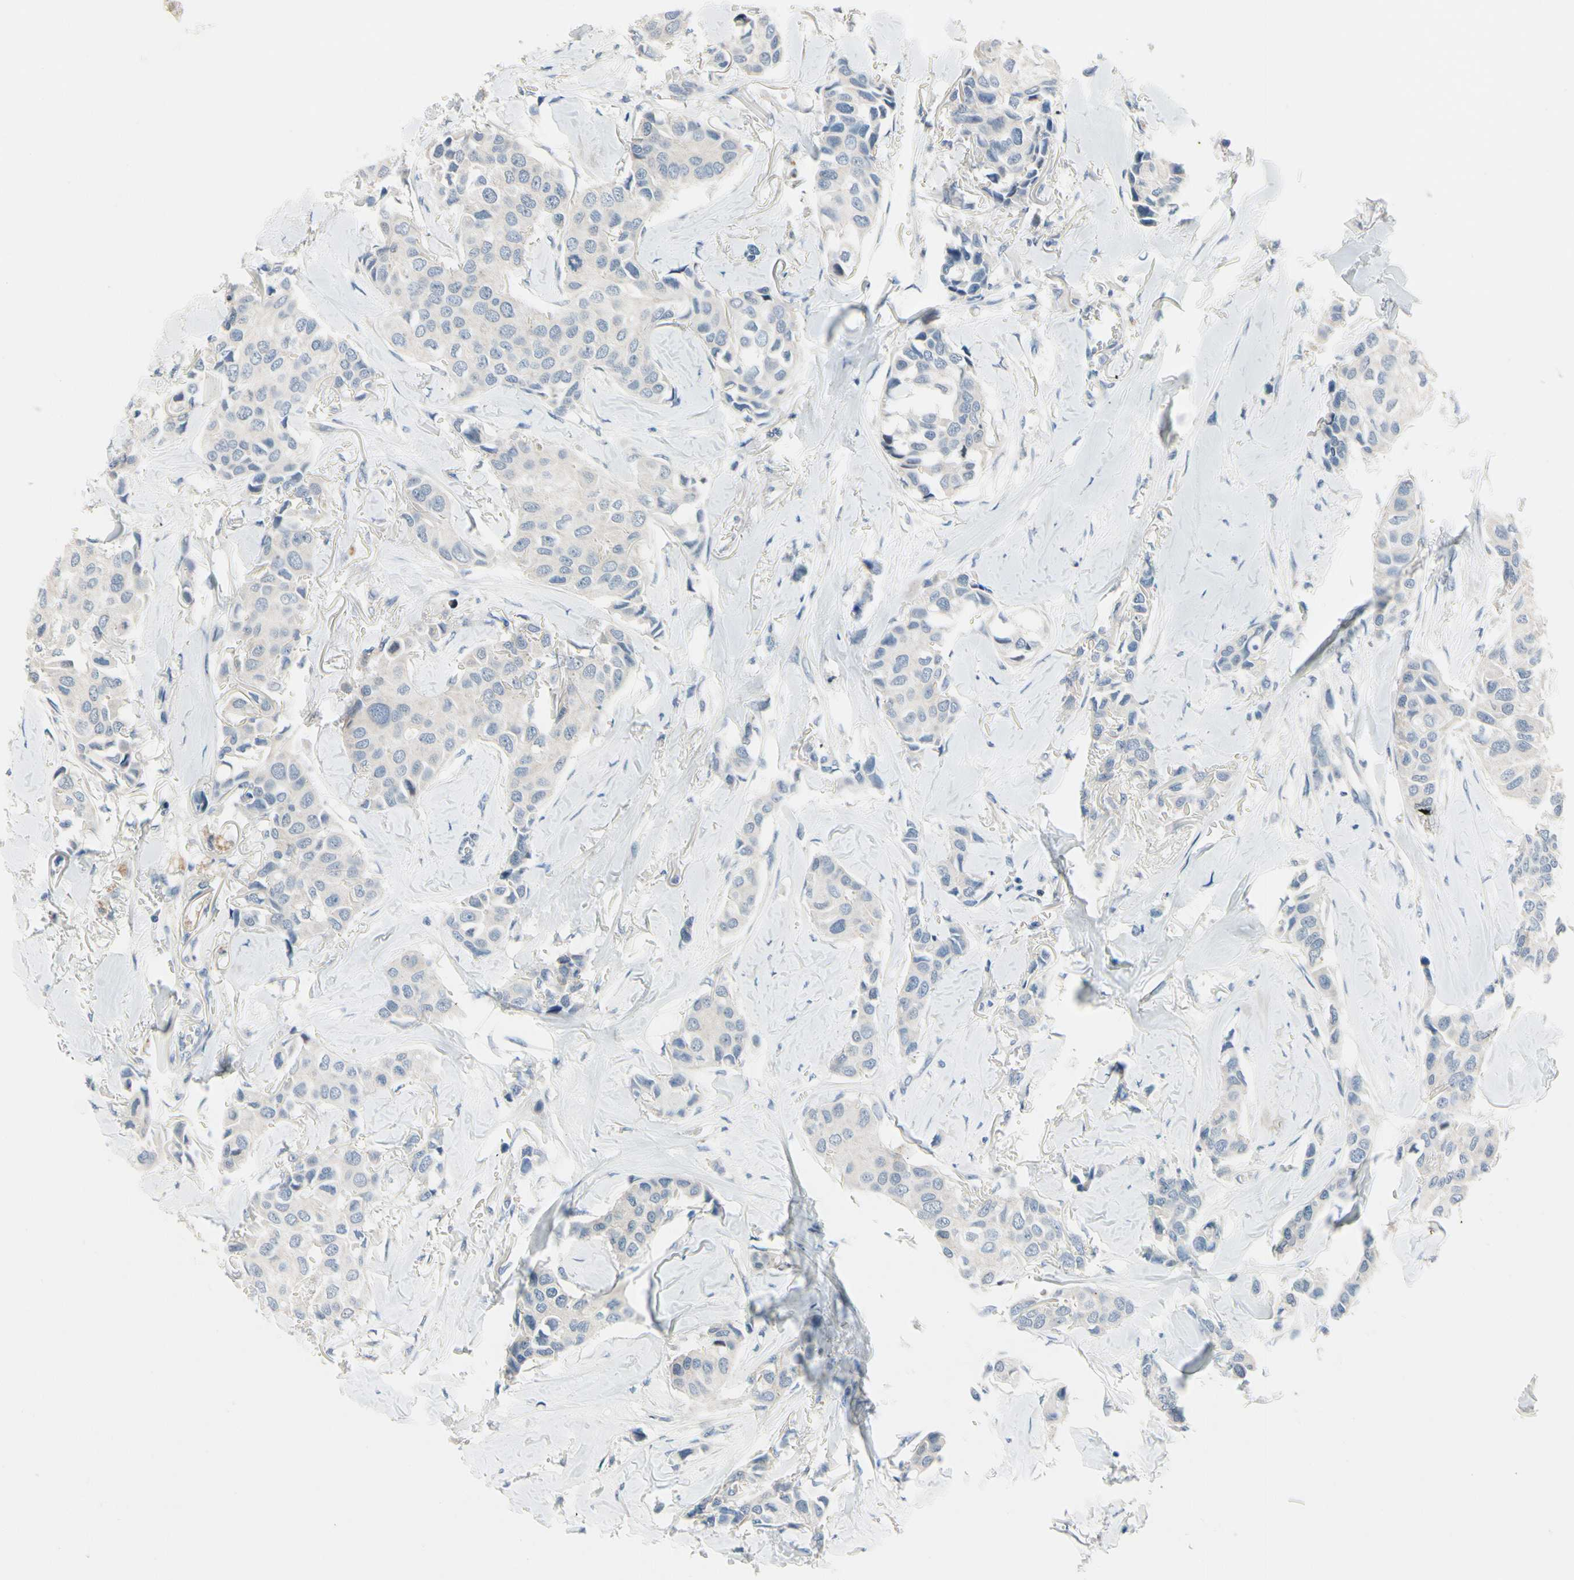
{"staining": {"intensity": "negative", "quantity": "none", "location": "none"}, "tissue": "breast cancer", "cell_type": "Tumor cells", "image_type": "cancer", "snomed": [{"axis": "morphology", "description": "Duct carcinoma"}, {"axis": "topography", "description": "Breast"}], "caption": "Immunohistochemistry (IHC) micrograph of neoplastic tissue: human invasive ductal carcinoma (breast) stained with DAB displays no significant protein expression in tumor cells.", "gene": "SLC27A6", "patient": {"sex": "female", "age": 80}}